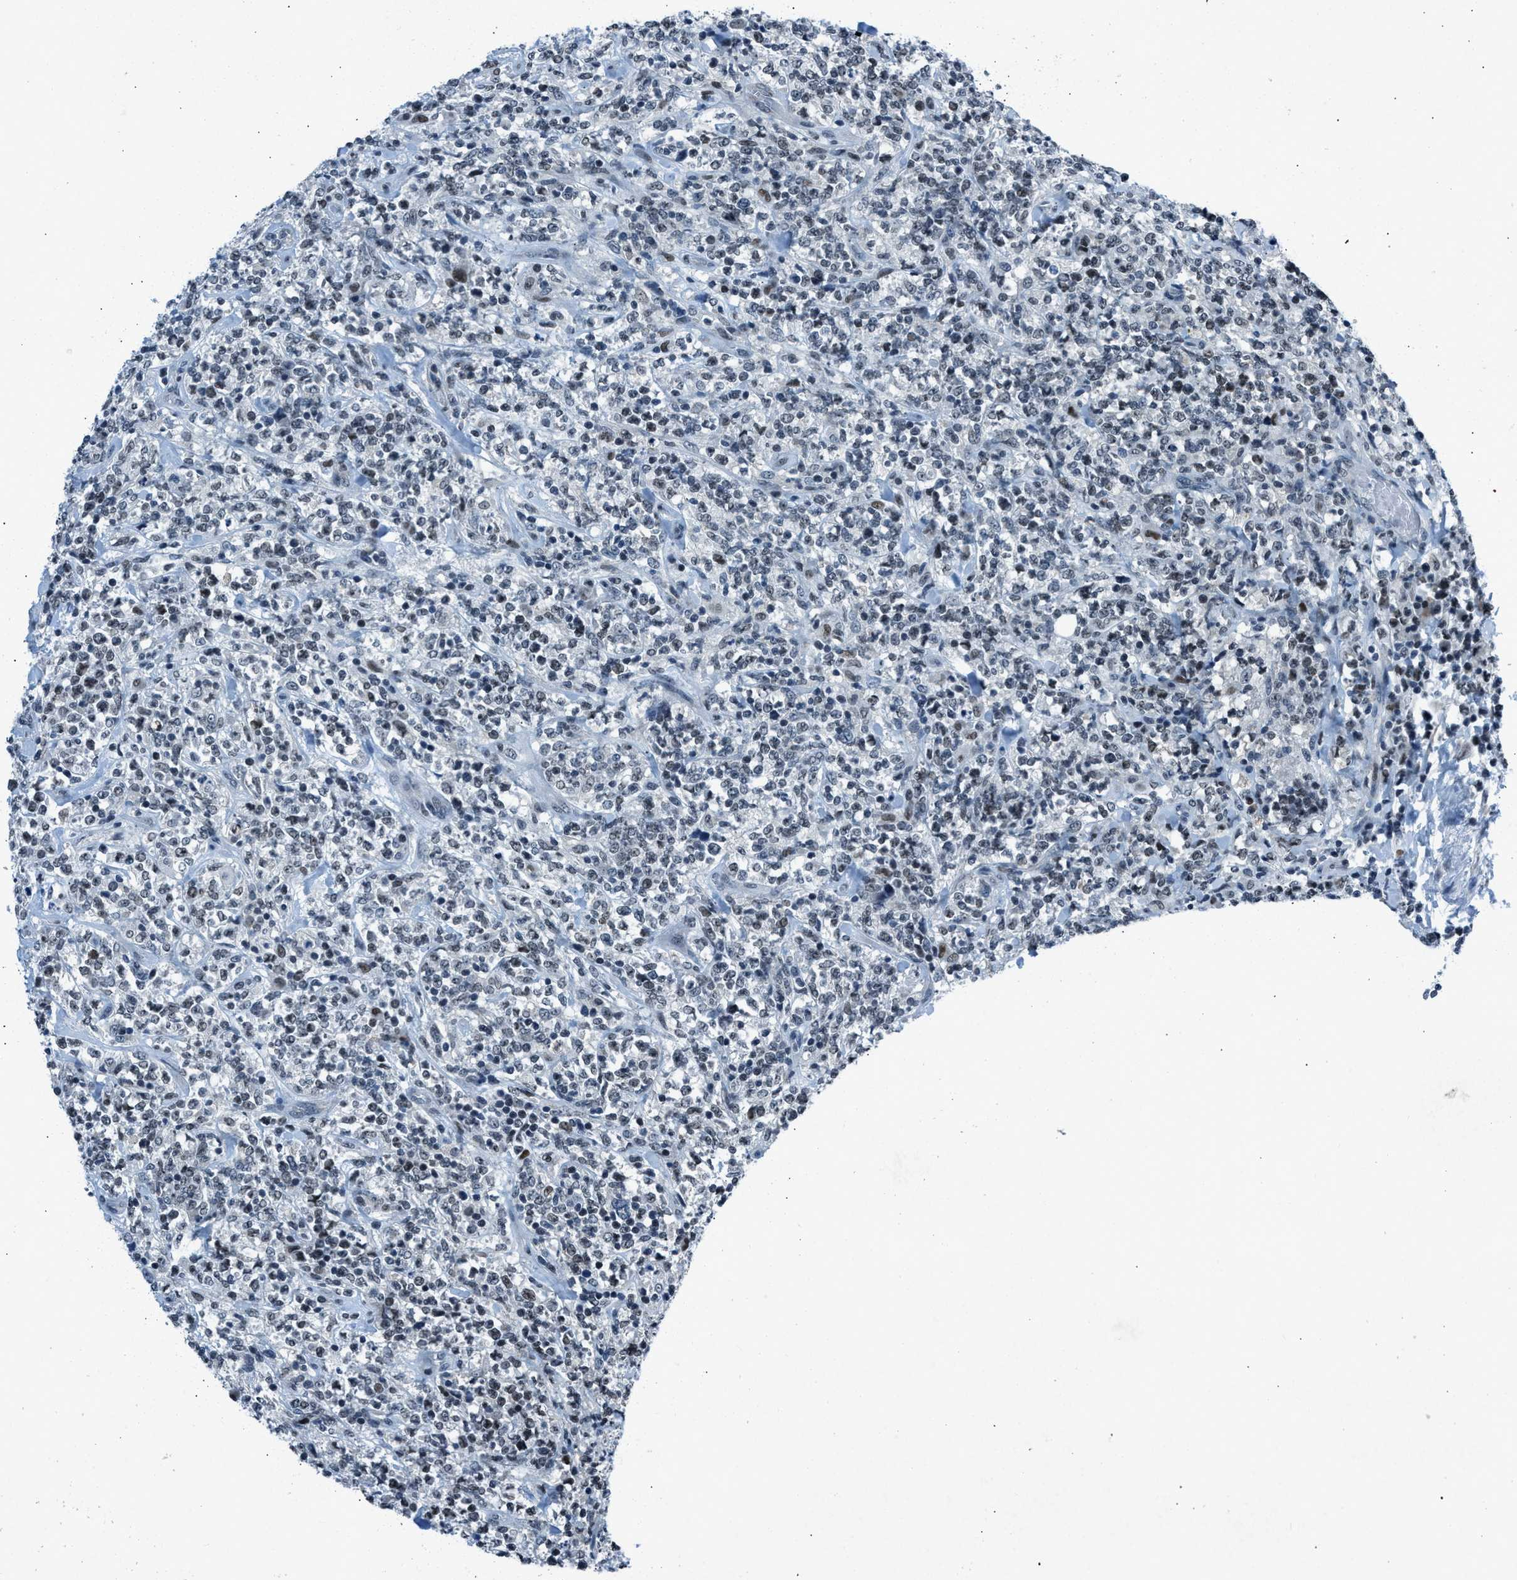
{"staining": {"intensity": "weak", "quantity": "25%-75%", "location": "nuclear"}, "tissue": "lymphoma", "cell_type": "Tumor cells", "image_type": "cancer", "snomed": [{"axis": "morphology", "description": "Malignant lymphoma, non-Hodgkin's type, High grade"}, {"axis": "topography", "description": "Soft tissue"}], "caption": "Immunohistochemical staining of human high-grade malignant lymphoma, non-Hodgkin's type displays weak nuclear protein expression in approximately 25%-75% of tumor cells. (DAB (3,3'-diaminobenzidine) IHC with brightfield microscopy, high magnification).", "gene": "ADCY1", "patient": {"sex": "male", "age": 18}}